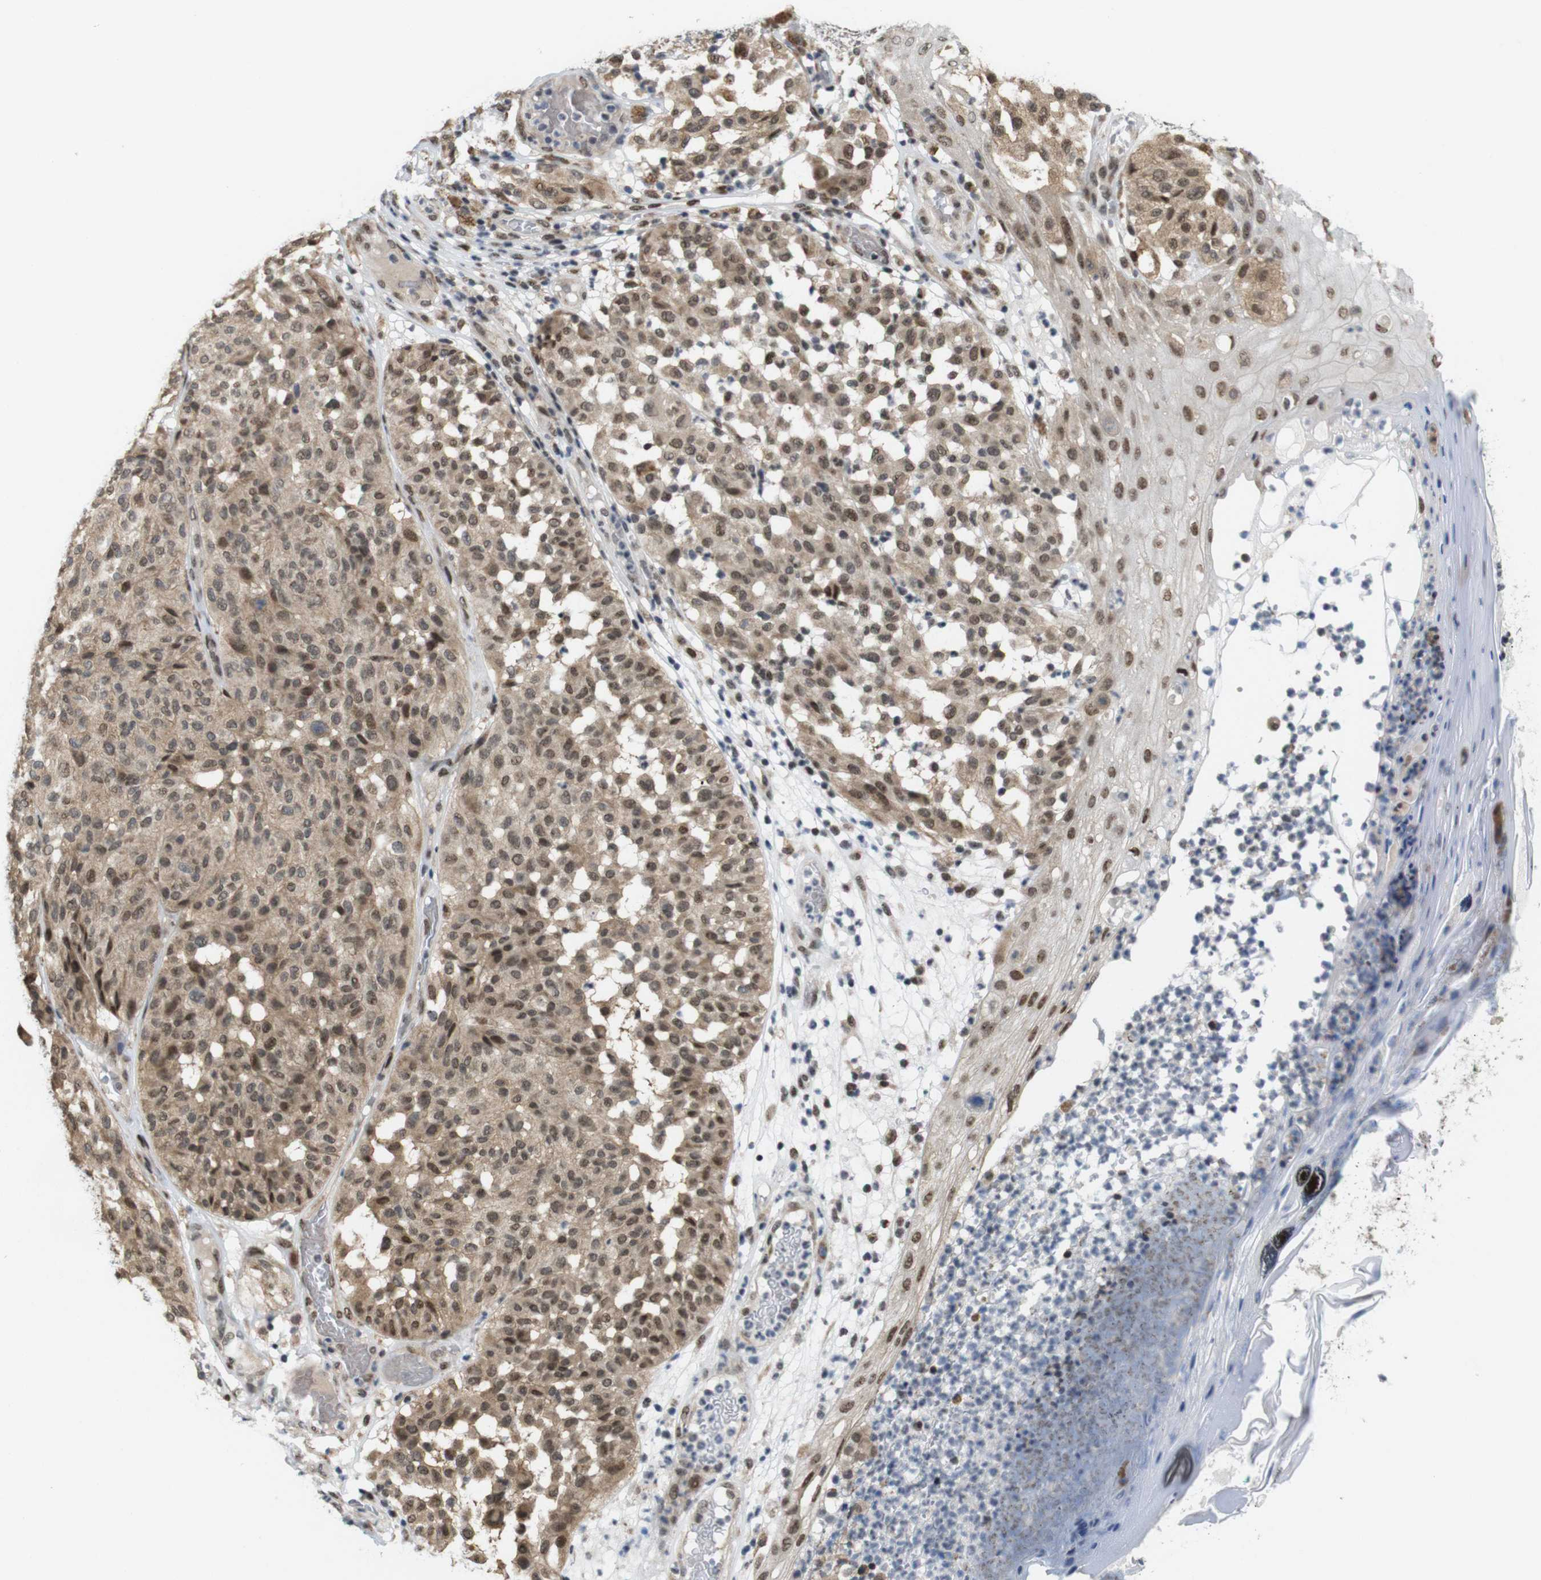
{"staining": {"intensity": "moderate", "quantity": ">75%", "location": "cytoplasmic/membranous,nuclear"}, "tissue": "melanoma", "cell_type": "Tumor cells", "image_type": "cancer", "snomed": [{"axis": "morphology", "description": "Malignant melanoma, NOS"}, {"axis": "topography", "description": "Skin"}], "caption": "Protein expression analysis of melanoma shows moderate cytoplasmic/membranous and nuclear positivity in approximately >75% of tumor cells.", "gene": "PNMA8A", "patient": {"sex": "female", "age": 46}}